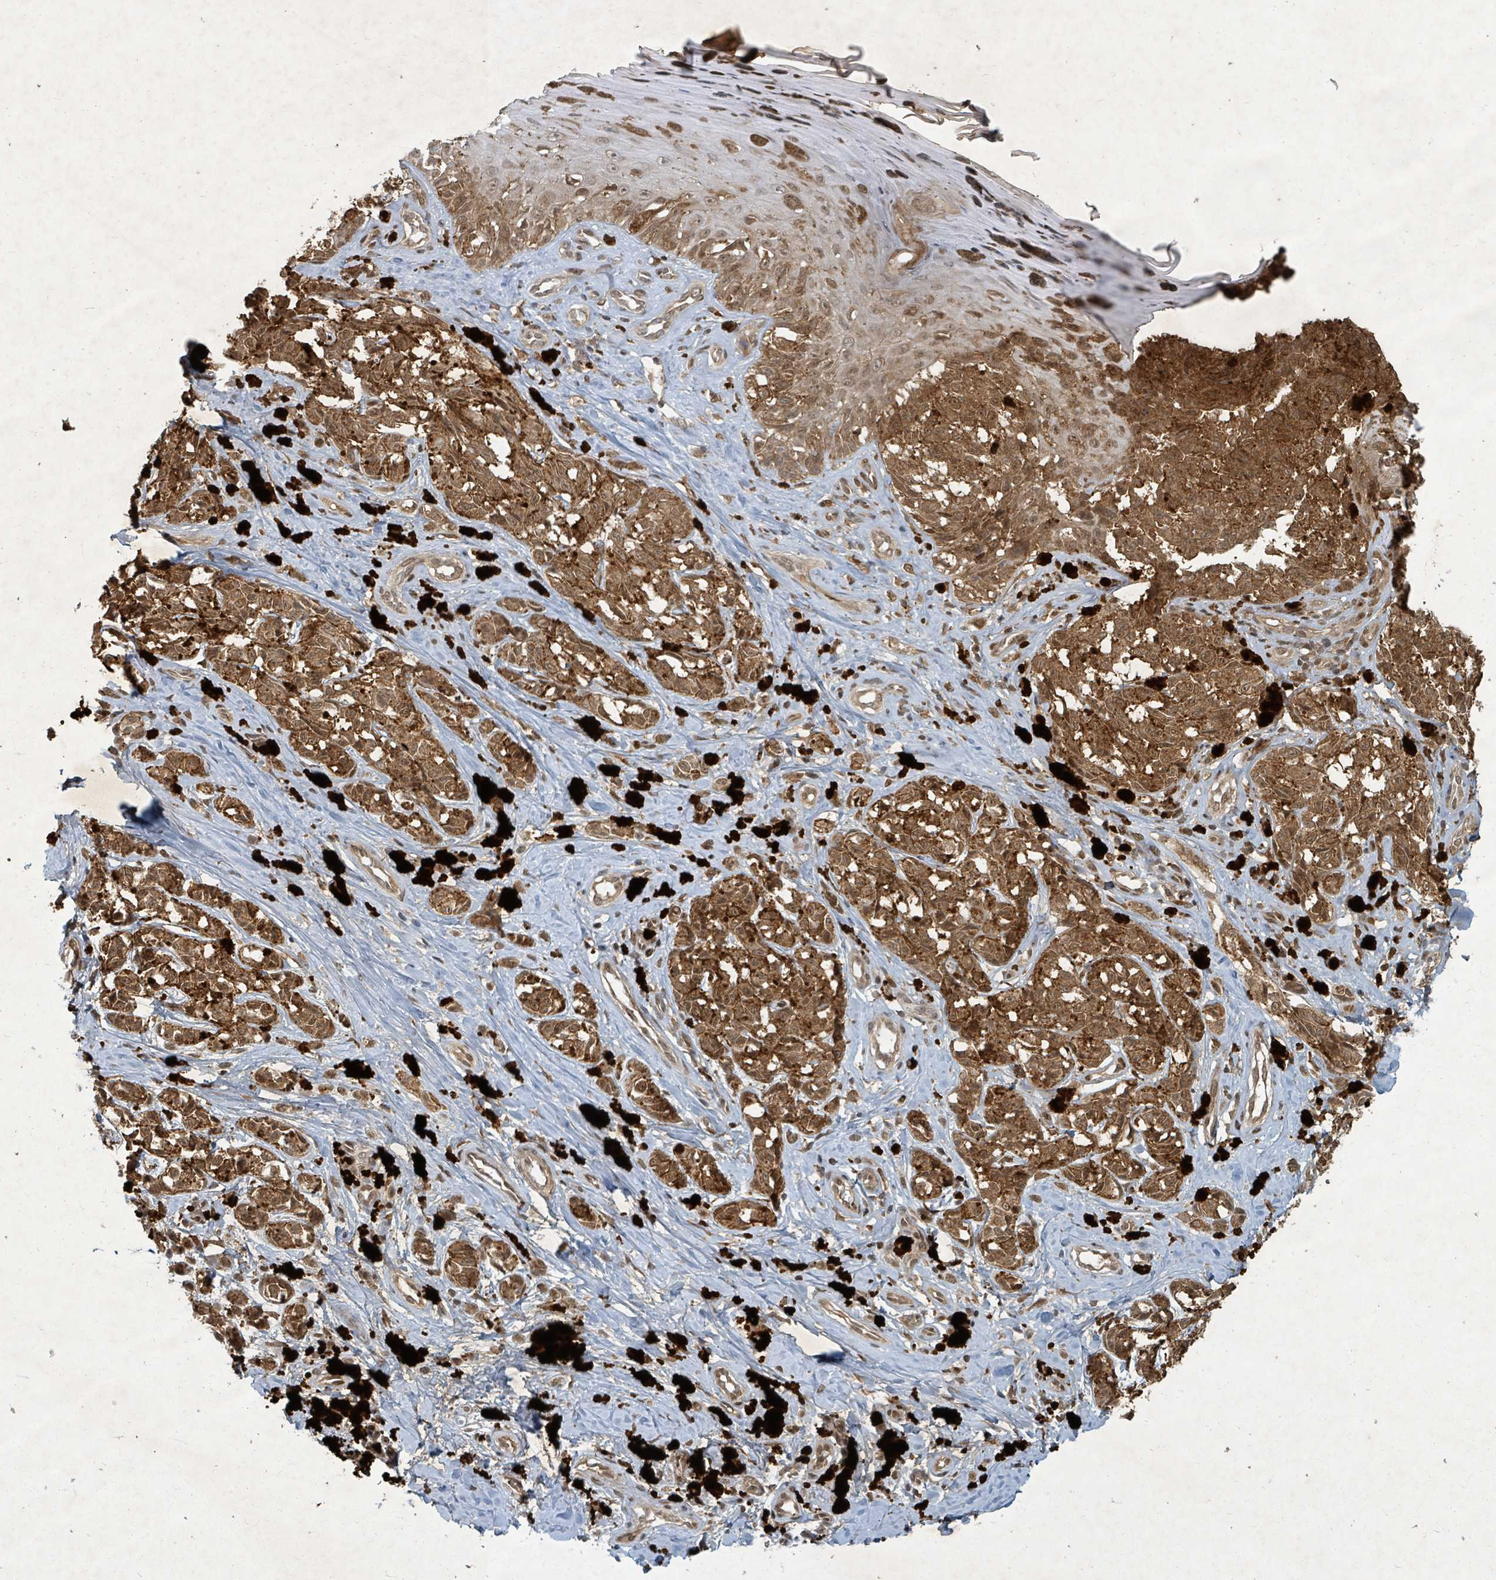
{"staining": {"intensity": "moderate", "quantity": ">75%", "location": "cytoplasmic/membranous,nuclear"}, "tissue": "melanoma", "cell_type": "Tumor cells", "image_type": "cancer", "snomed": [{"axis": "morphology", "description": "Malignant melanoma, NOS"}, {"axis": "topography", "description": "Skin"}], "caption": "Human malignant melanoma stained for a protein (brown) displays moderate cytoplasmic/membranous and nuclear positive staining in approximately >75% of tumor cells.", "gene": "KDM4E", "patient": {"sex": "female", "age": 65}}